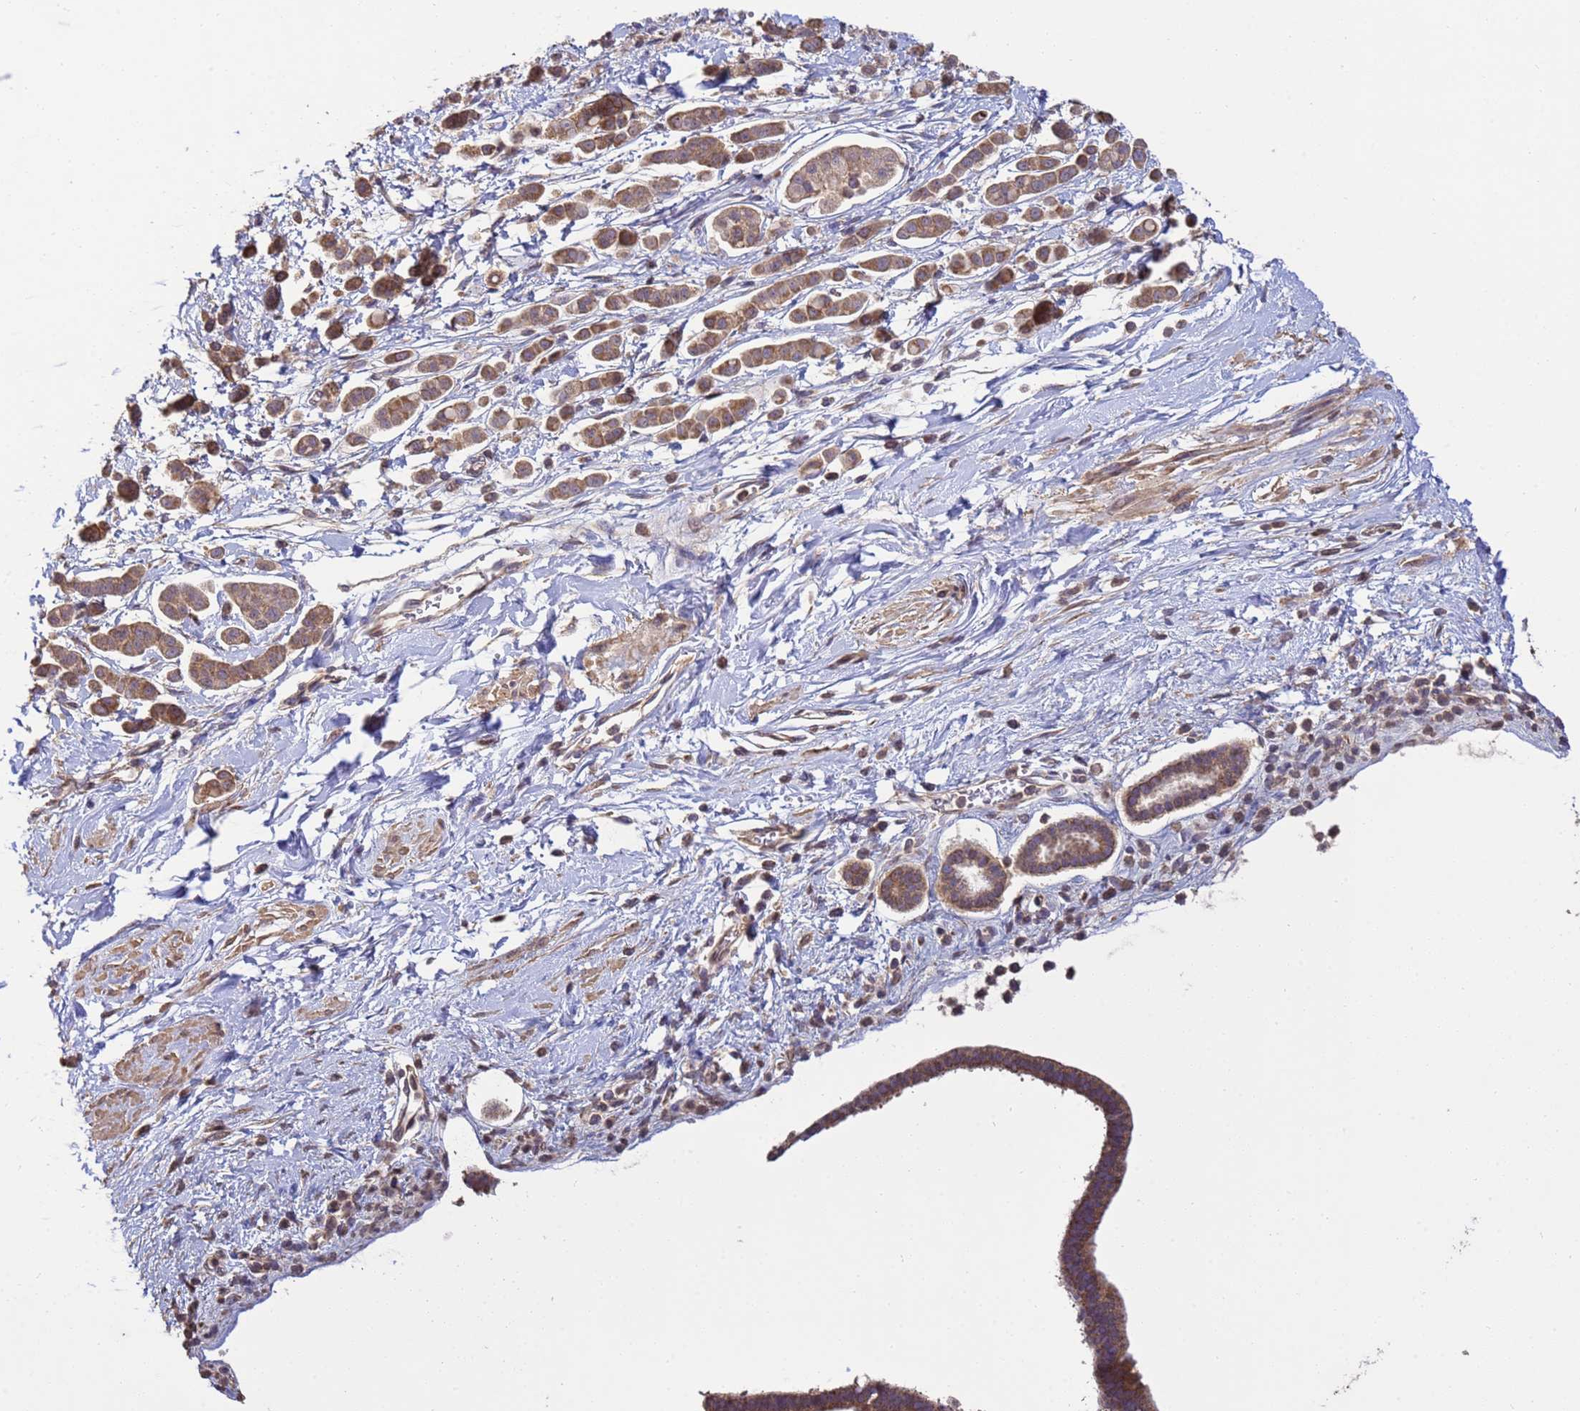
{"staining": {"intensity": "moderate", "quantity": ">75%", "location": "cytoplasmic/membranous"}, "tissue": "pancreatic cancer", "cell_type": "Tumor cells", "image_type": "cancer", "snomed": [{"axis": "morphology", "description": "Normal tissue, NOS"}, {"axis": "morphology", "description": "Adenocarcinoma, NOS"}, {"axis": "topography", "description": "Pancreas"}], "caption": "Brown immunohistochemical staining in human adenocarcinoma (pancreatic) reveals moderate cytoplasmic/membranous expression in about >75% of tumor cells.", "gene": "P2RX7", "patient": {"sex": "female", "age": 64}}